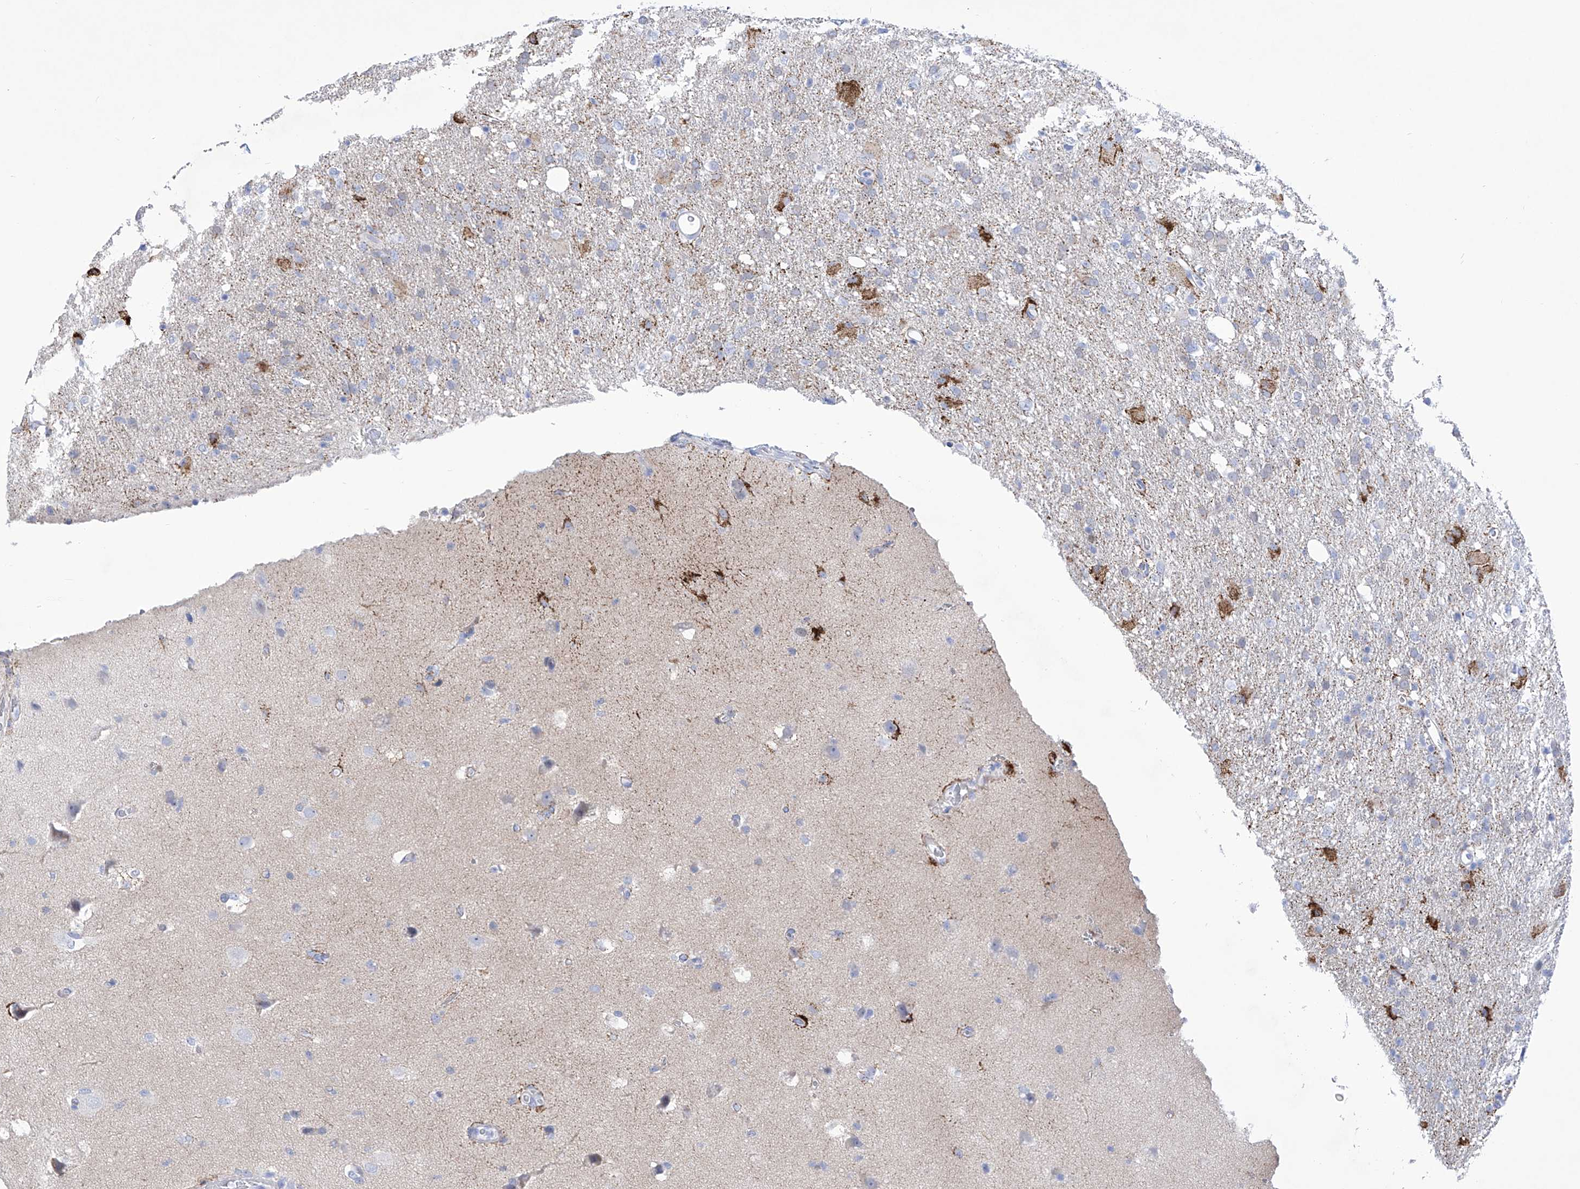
{"staining": {"intensity": "negative", "quantity": "none", "location": "none"}, "tissue": "glioma", "cell_type": "Tumor cells", "image_type": "cancer", "snomed": [{"axis": "morphology", "description": "Glioma, malignant, High grade"}, {"axis": "topography", "description": "Brain"}], "caption": "Immunohistochemistry of human glioma exhibits no expression in tumor cells.", "gene": "C1orf87", "patient": {"sex": "female", "age": 57}}